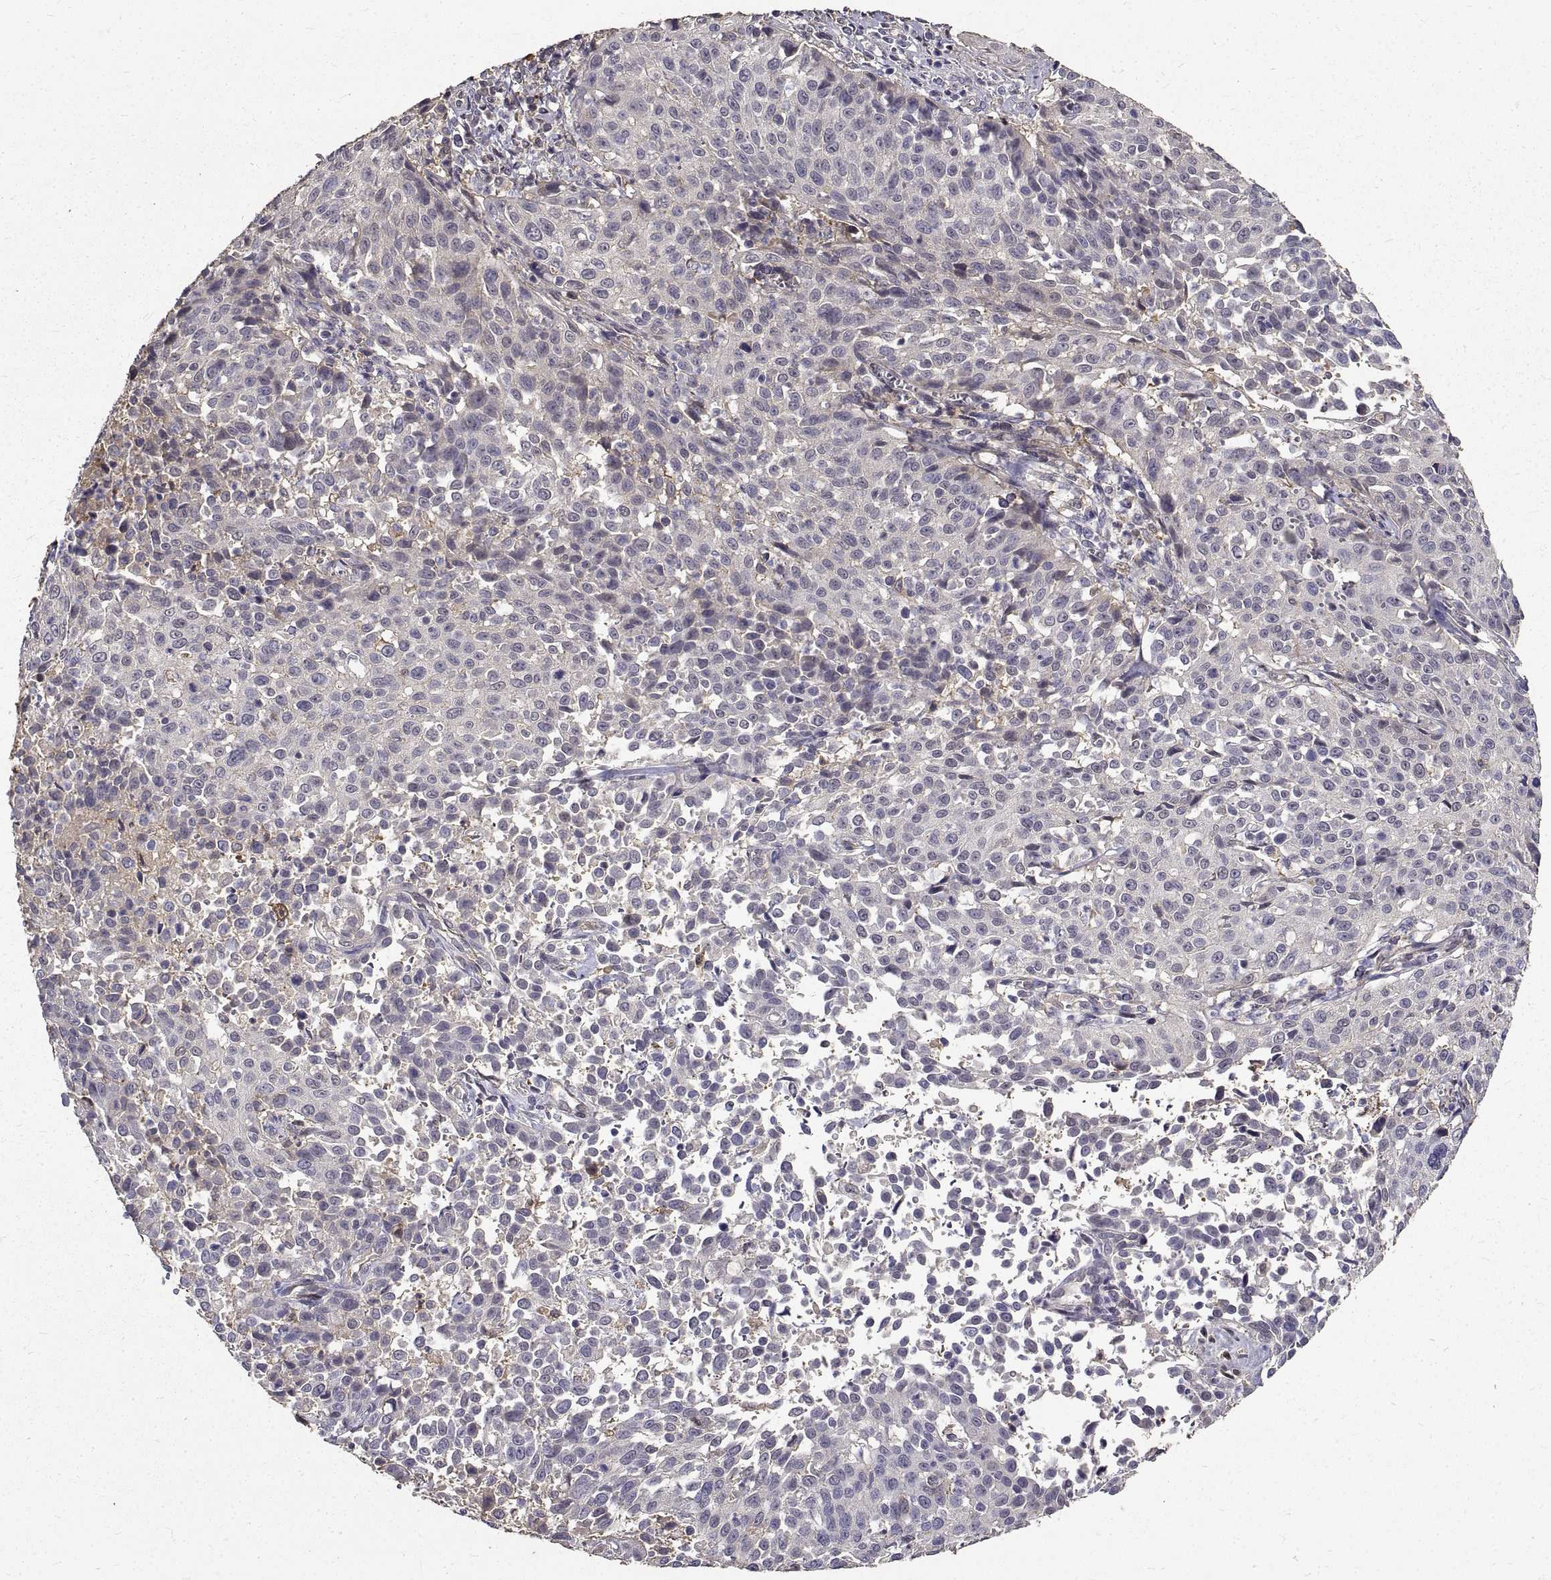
{"staining": {"intensity": "negative", "quantity": "none", "location": "none"}, "tissue": "cervical cancer", "cell_type": "Tumor cells", "image_type": "cancer", "snomed": [{"axis": "morphology", "description": "Squamous cell carcinoma, NOS"}, {"axis": "topography", "description": "Cervix"}], "caption": "Tumor cells show no significant protein expression in cervical cancer (squamous cell carcinoma).", "gene": "PEA15", "patient": {"sex": "female", "age": 26}}